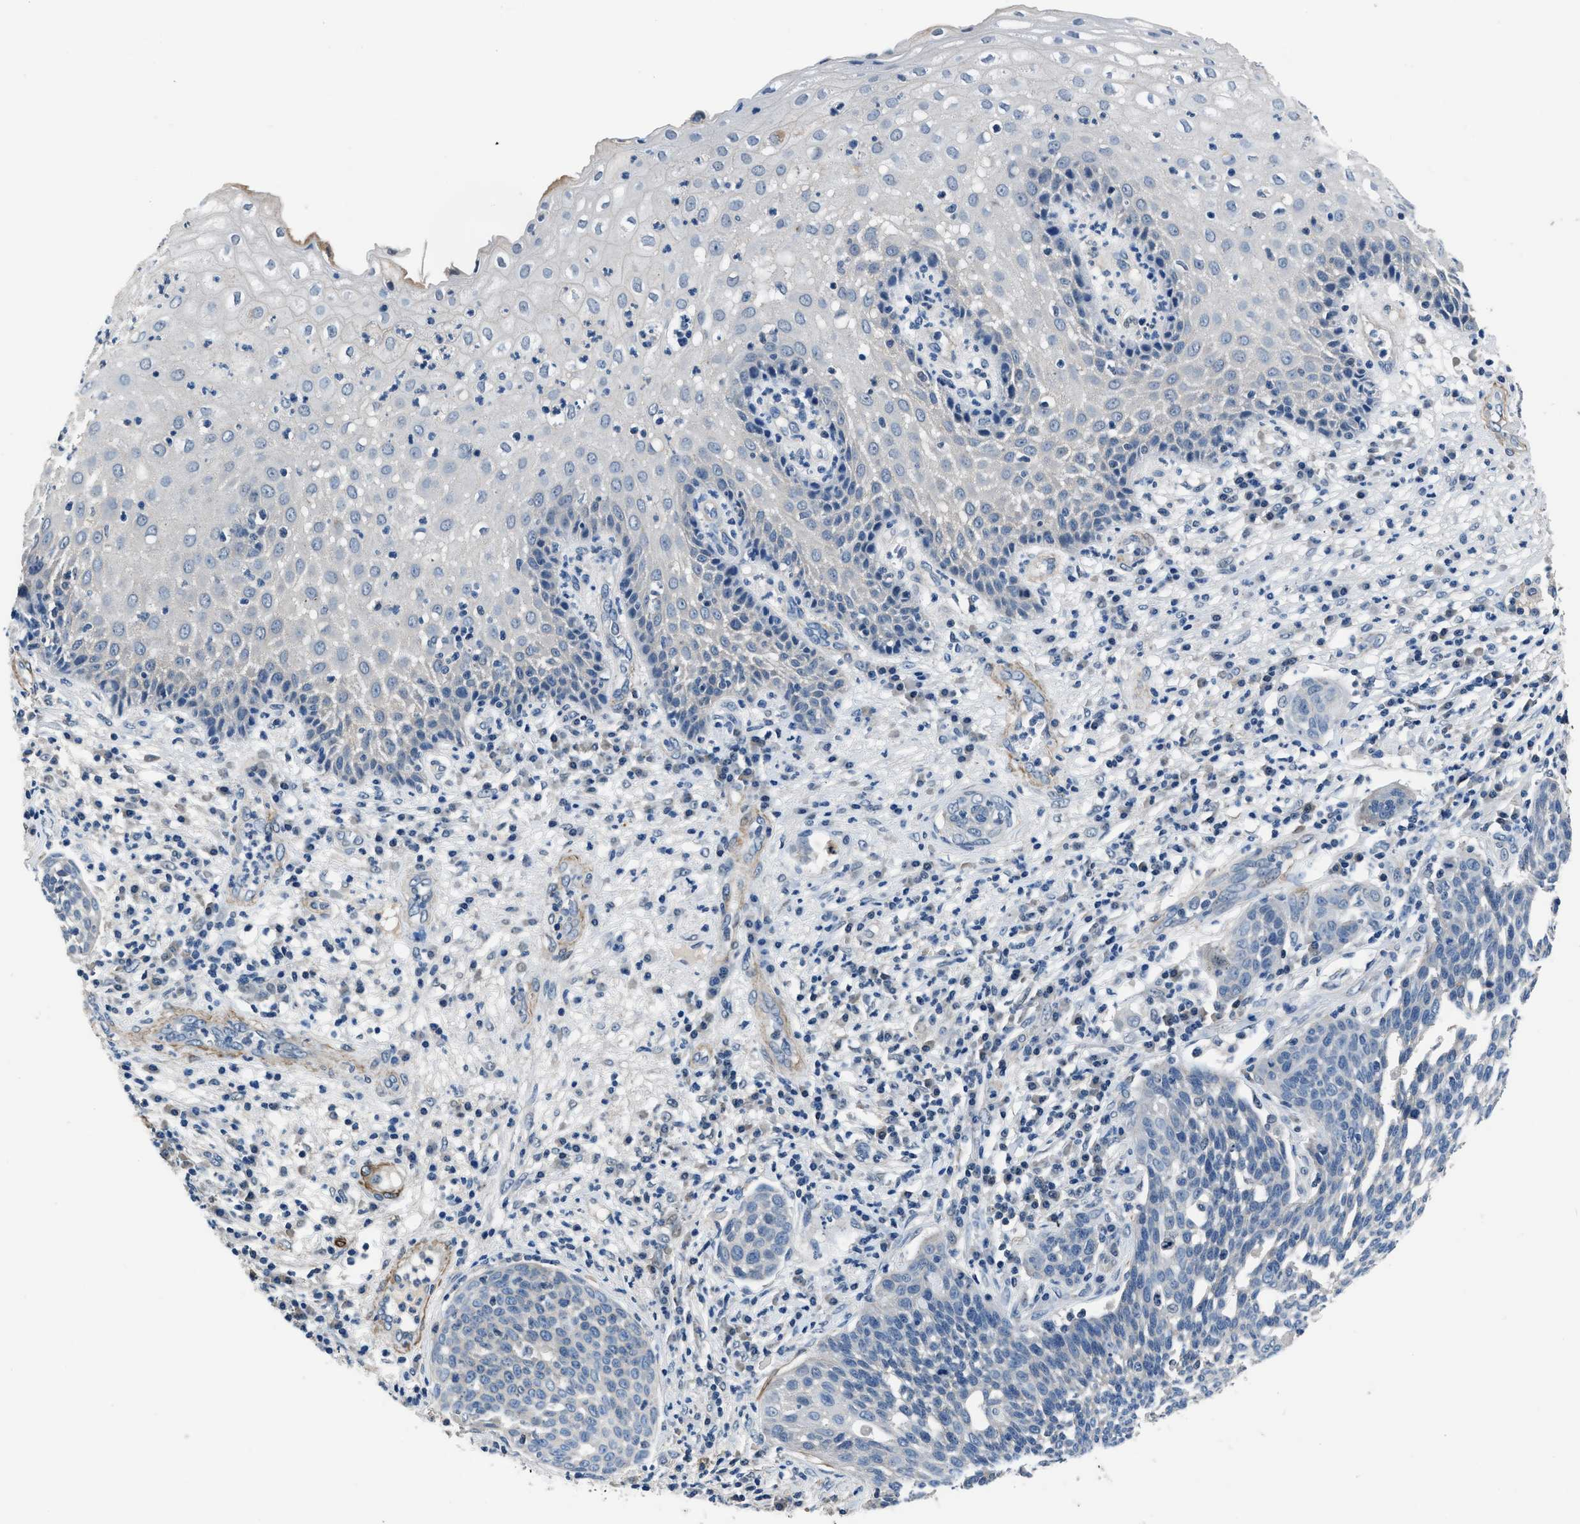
{"staining": {"intensity": "negative", "quantity": "none", "location": "none"}, "tissue": "cervical cancer", "cell_type": "Tumor cells", "image_type": "cancer", "snomed": [{"axis": "morphology", "description": "Squamous cell carcinoma, NOS"}, {"axis": "topography", "description": "Cervix"}], "caption": "IHC histopathology image of neoplastic tissue: human squamous cell carcinoma (cervical) stained with DAB (3,3'-diaminobenzidine) exhibits no significant protein positivity in tumor cells. The staining was performed using DAB (3,3'-diaminobenzidine) to visualize the protein expression in brown, while the nuclei were stained in blue with hematoxylin (Magnification: 20x).", "gene": "LANCL2", "patient": {"sex": "female", "age": 34}}